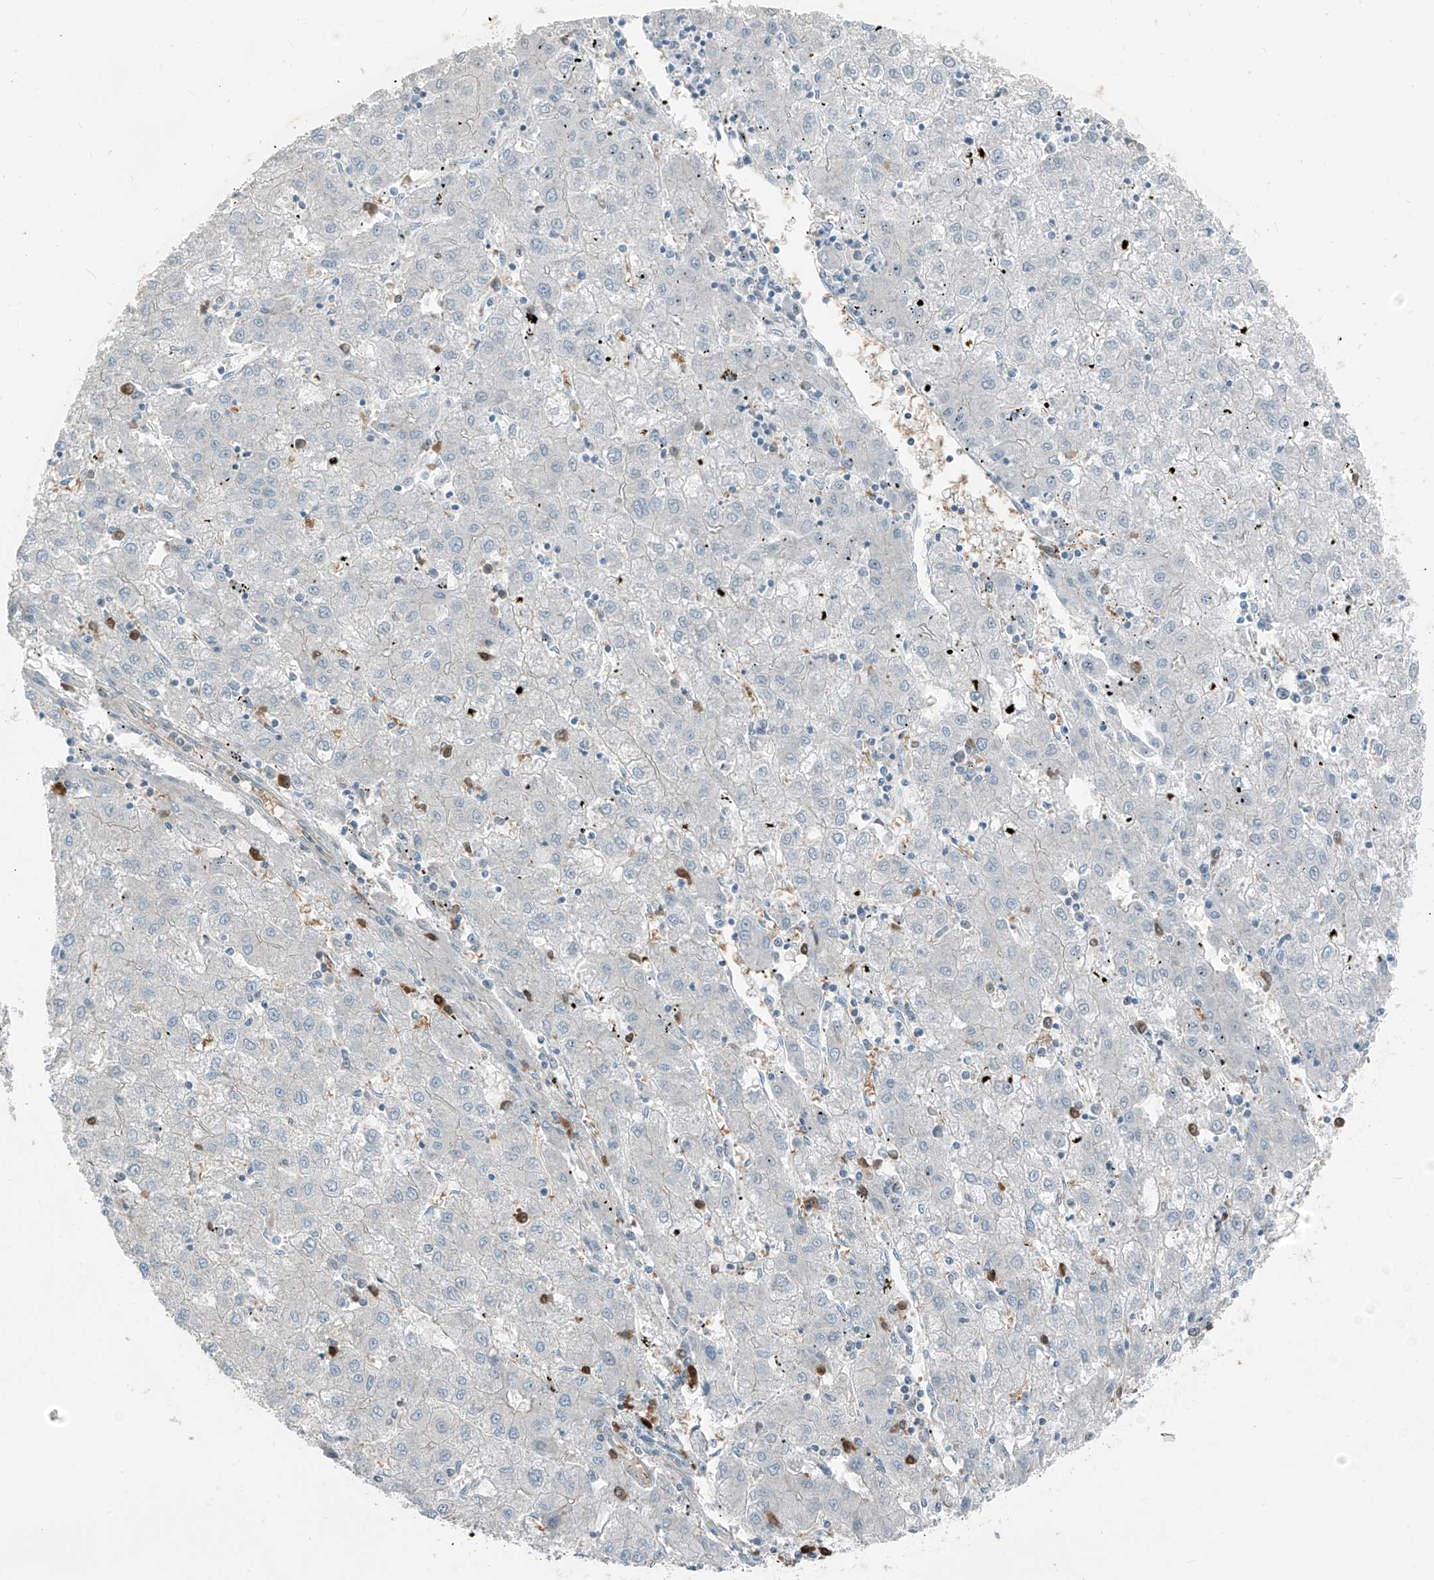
{"staining": {"intensity": "negative", "quantity": "none", "location": "none"}, "tissue": "liver cancer", "cell_type": "Tumor cells", "image_type": "cancer", "snomed": [{"axis": "morphology", "description": "Carcinoma, Hepatocellular, NOS"}, {"axis": "topography", "description": "Liver"}], "caption": "This is an immunohistochemistry micrograph of human liver cancer. There is no positivity in tumor cells.", "gene": "SLC12A6", "patient": {"sex": "male", "age": 72}}